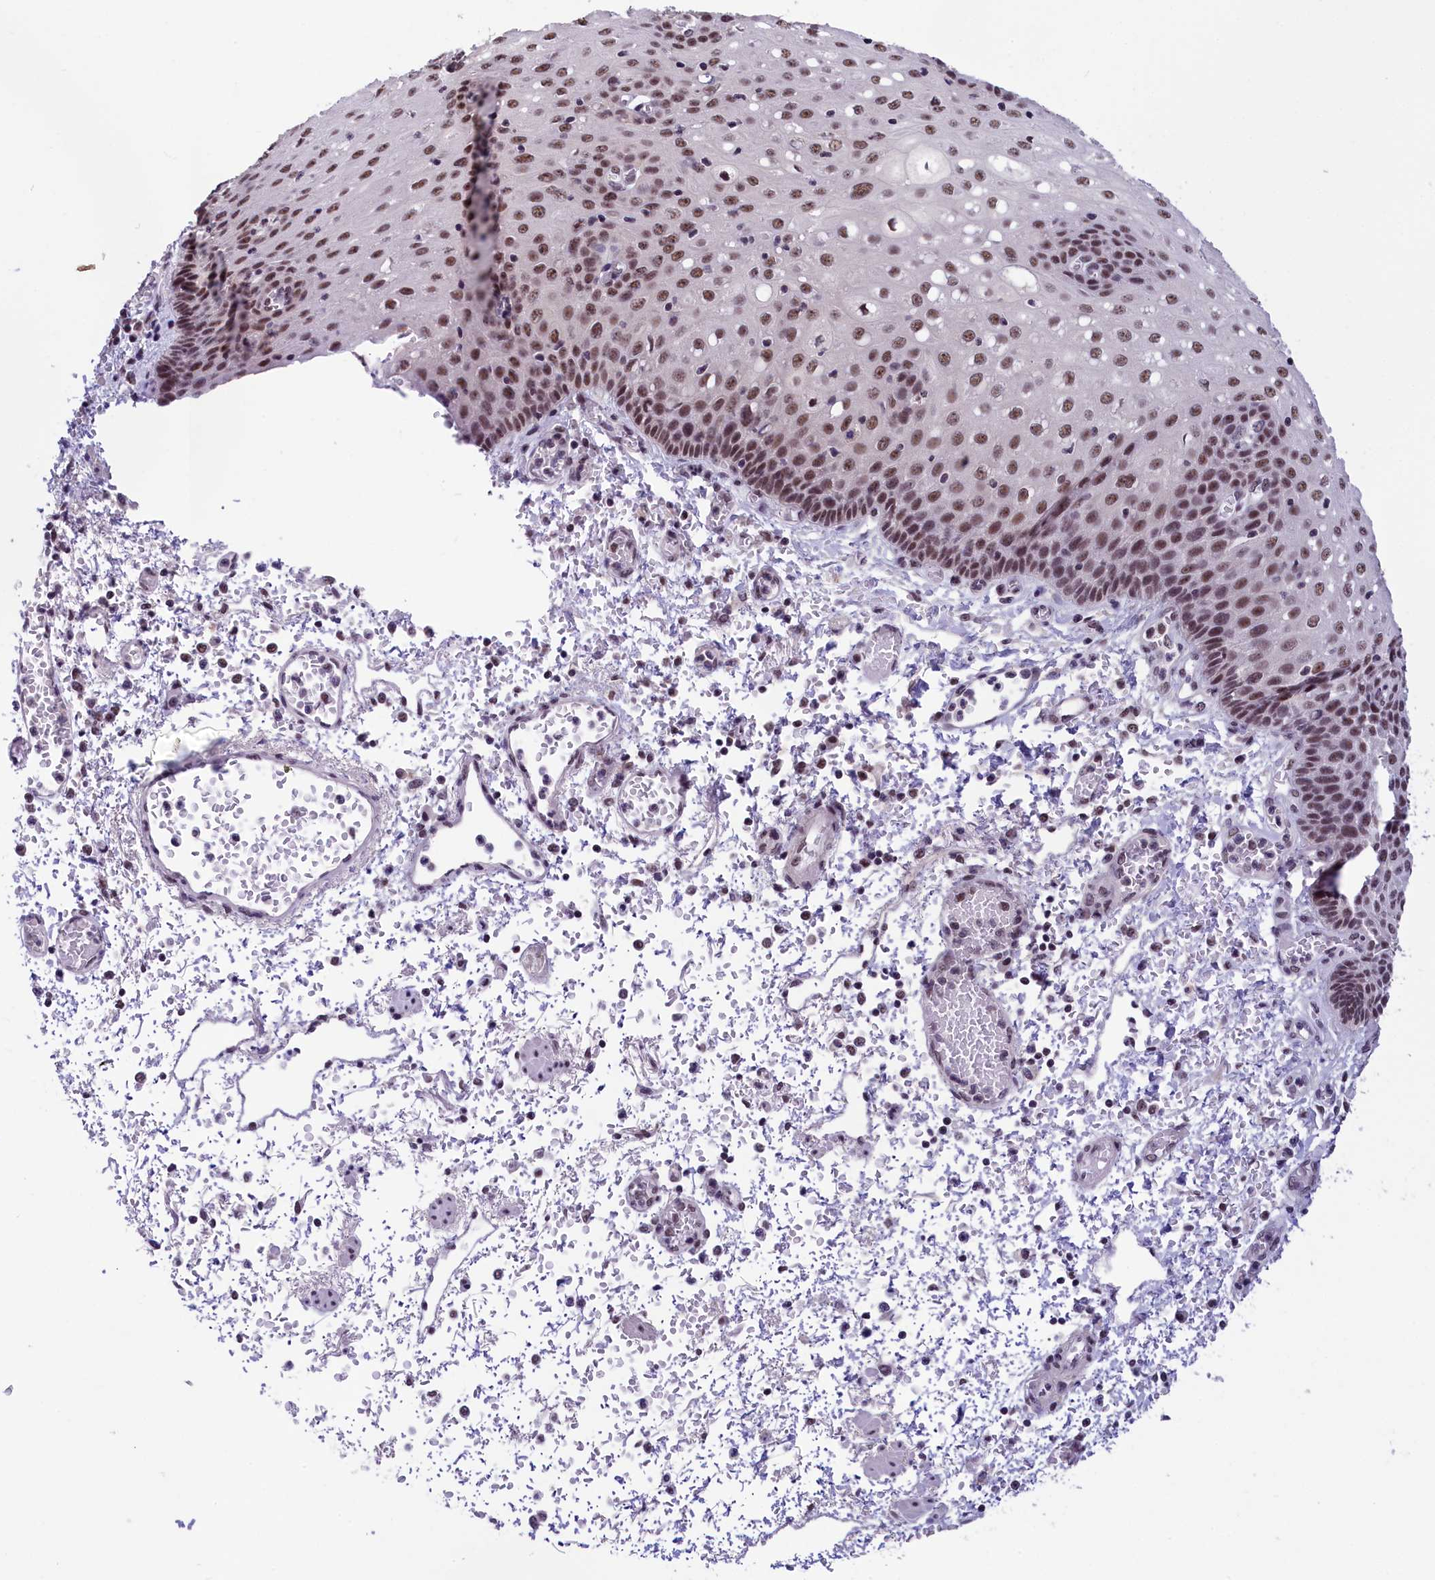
{"staining": {"intensity": "moderate", "quantity": ">75%", "location": "nuclear"}, "tissue": "esophagus", "cell_type": "Squamous epithelial cells", "image_type": "normal", "snomed": [{"axis": "morphology", "description": "Normal tissue, NOS"}, {"axis": "topography", "description": "Esophagus"}], "caption": "IHC photomicrograph of unremarkable esophagus stained for a protein (brown), which exhibits medium levels of moderate nuclear staining in about >75% of squamous epithelial cells.", "gene": "ZC3H4", "patient": {"sex": "male", "age": 81}}